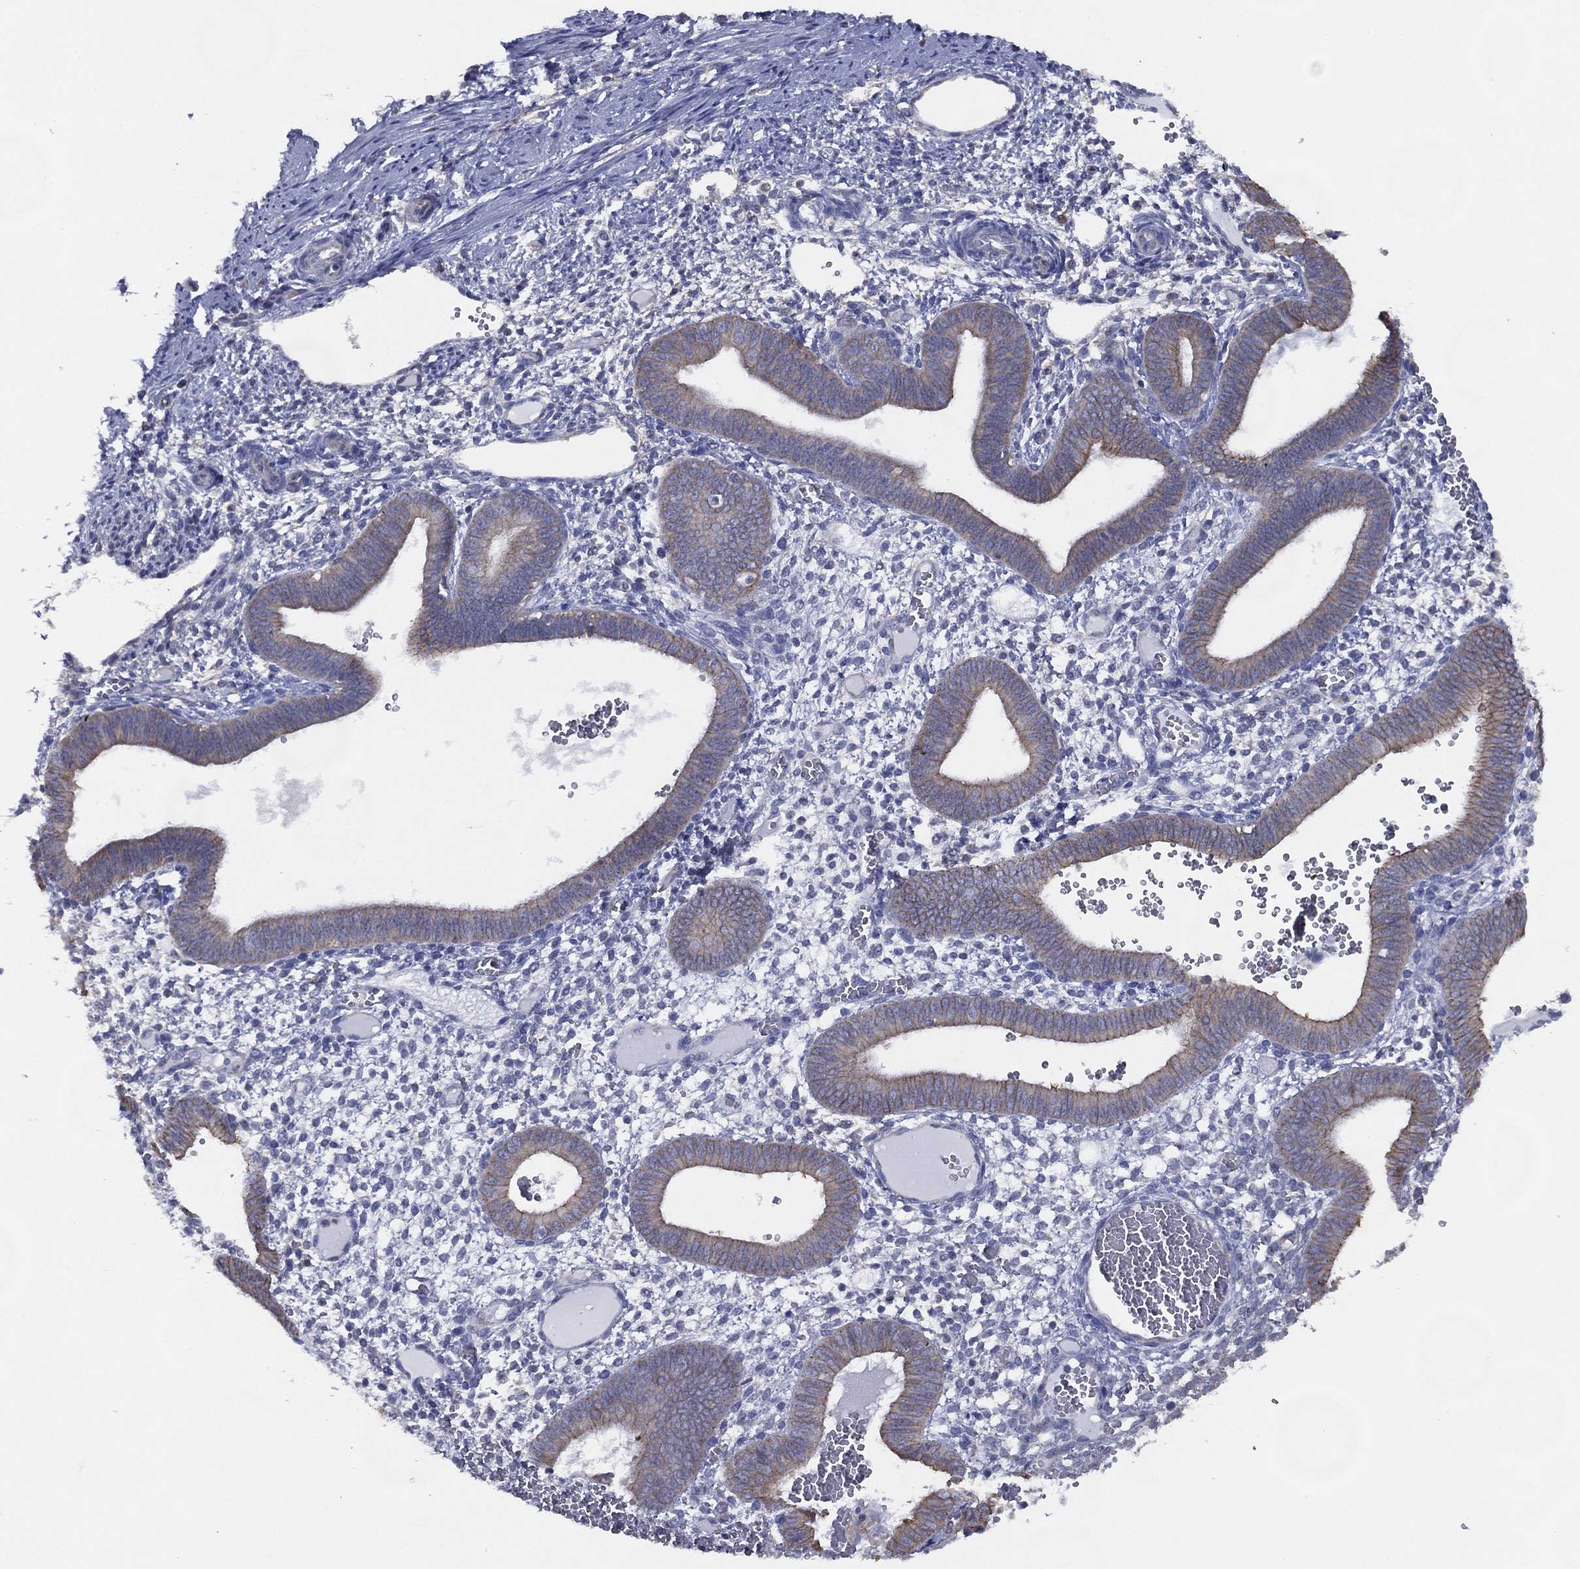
{"staining": {"intensity": "negative", "quantity": "none", "location": "none"}, "tissue": "endometrium", "cell_type": "Cells in endometrial stroma", "image_type": "normal", "snomed": [{"axis": "morphology", "description": "Normal tissue, NOS"}, {"axis": "topography", "description": "Endometrium"}], "caption": "IHC micrograph of unremarkable human endometrium stained for a protein (brown), which displays no expression in cells in endometrial stroma. (DAB IHC visualized using brightfield microscopy, high magnification).", "gene": "ZNF223", "patient": {"sex": "female", "age": 42}}